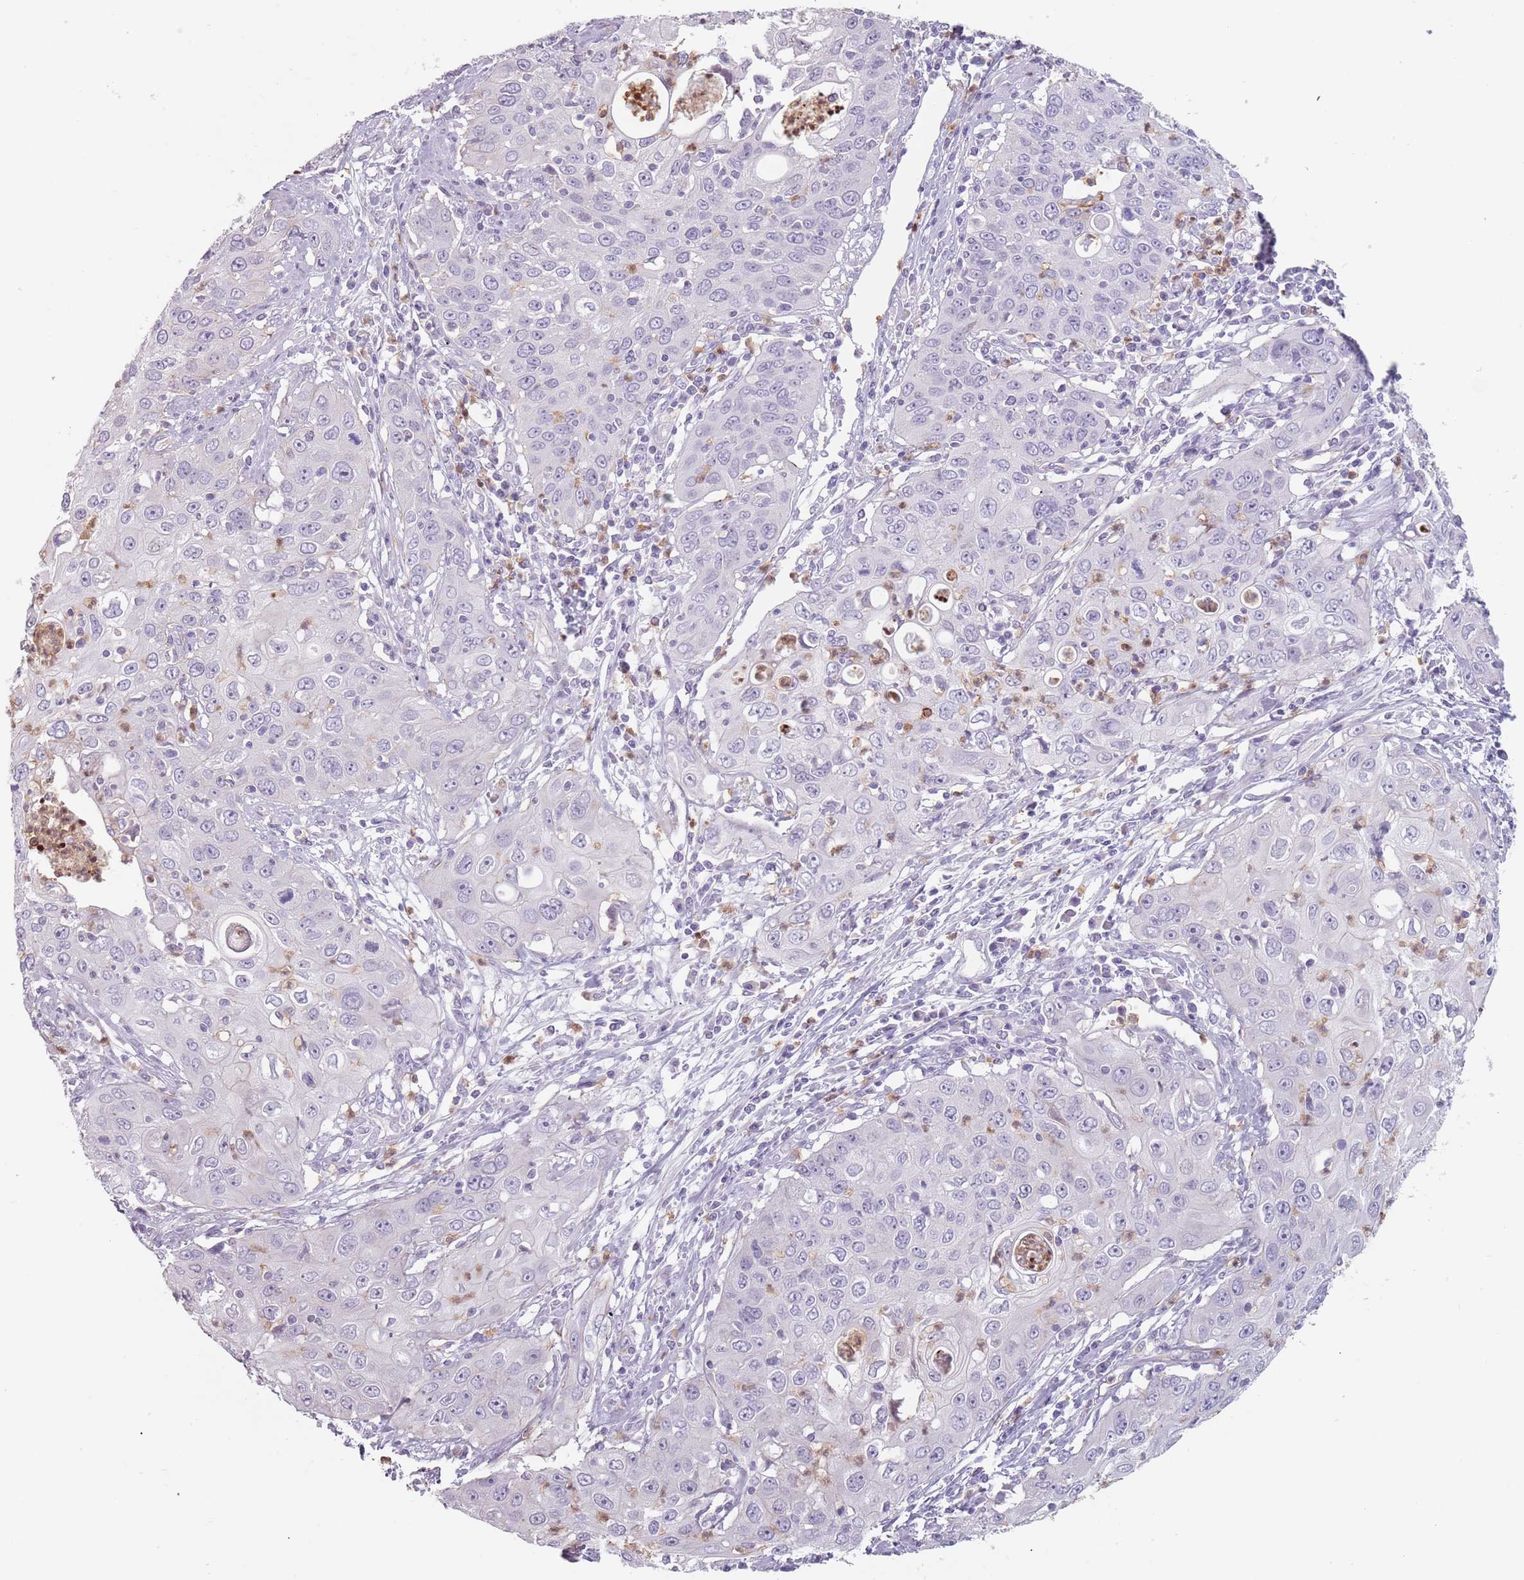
{"staining": {"intensity": "negative", "quantity": "none", "location": "none"}, "tissue": "cervical cancer", "cell_type": "Tumor cells", "image_type": "cancer", "snomed": [{"axis": "morphology", "description": "Squamous cell carcinoma, NOS"}, {"axis": "topography", "description": "Cervix"}], "caption": "Tumor cells are negative for brown protein staining in cervical cancer (squamous cell carcinoma).", "gene": "ZNF584", "patient": {"sex": "female", "age": 36}}